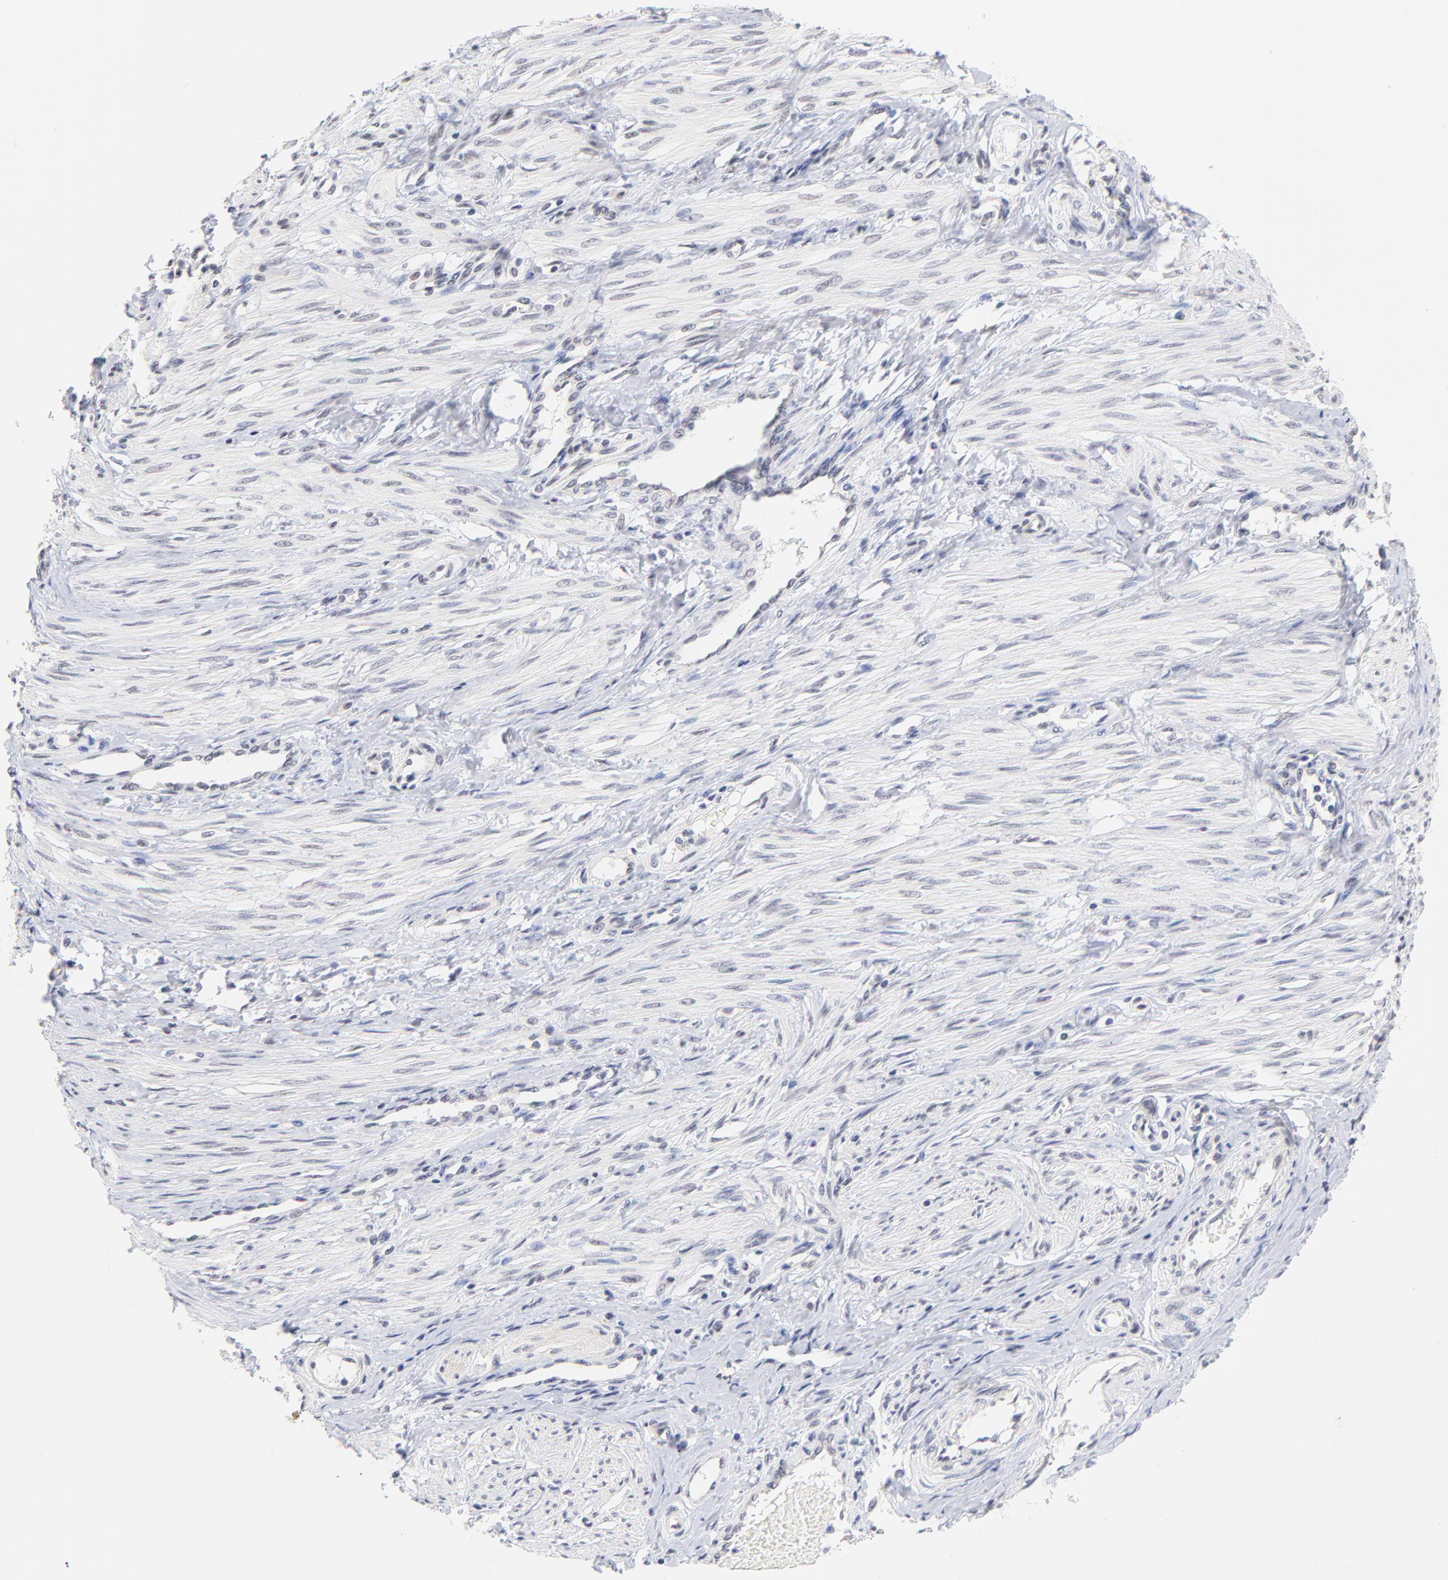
{"staining": {"intensity": "negative", "quantity": "none", "location": "none"}, "tissue": "smooth muscle", "cell_type": "Smooth muscle cells", "image_type": "normal", "snomed": [{"axis": "morphology", "description": "Normal tissue, NOS"}, {"axis": "topography", "description": "Smooth muscle"}, {"axis": "topography", "description": "Uterus"}], "caption": "This is an immunohistochemistry image of unremarkable smooth muscle. There is no expression in smooth muscle cells.", "gene": "ZNF74", "patient": {"sex": "female", "age": 39}}